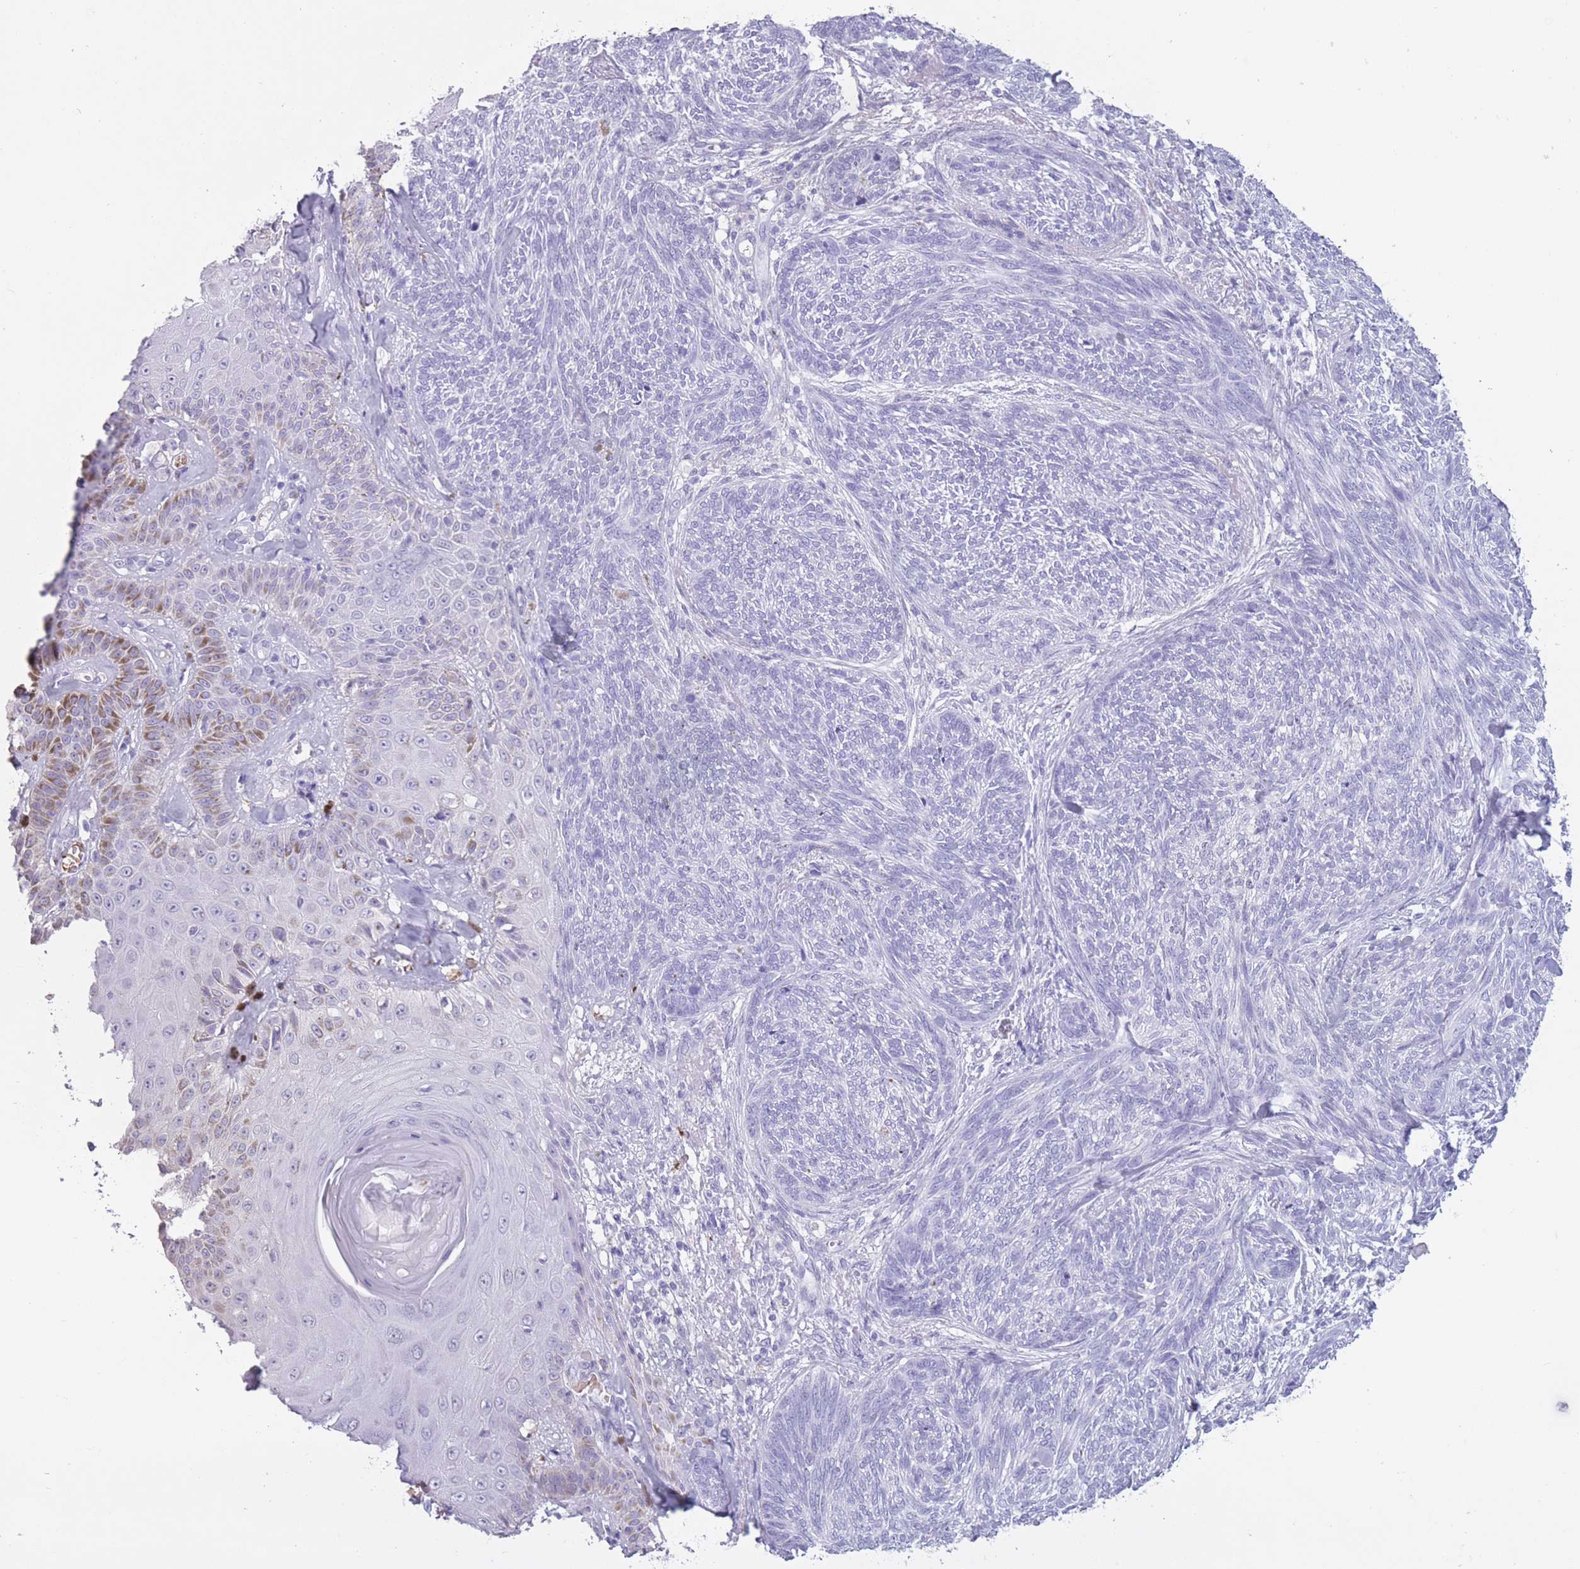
{"staining": {"intensity": "negative", "quantity": "none", "location": "none"}, "tissue": "skin cancer", "cell_type": "Tumor cells", "image_type": "cancer", "snomed": [{"axis": "morphology", "description": "Basal cell carcinoma"}, {"axis": "topography", "description": "Skin"}], "caption": "A high-resolution image shows immunohistochemistry staining of basal cell carcinoma (skin), which demonstrates no significant positivity in tumor cells.", "gene": "OR7C1", "patient": {"sex": "male", "age": 73}}